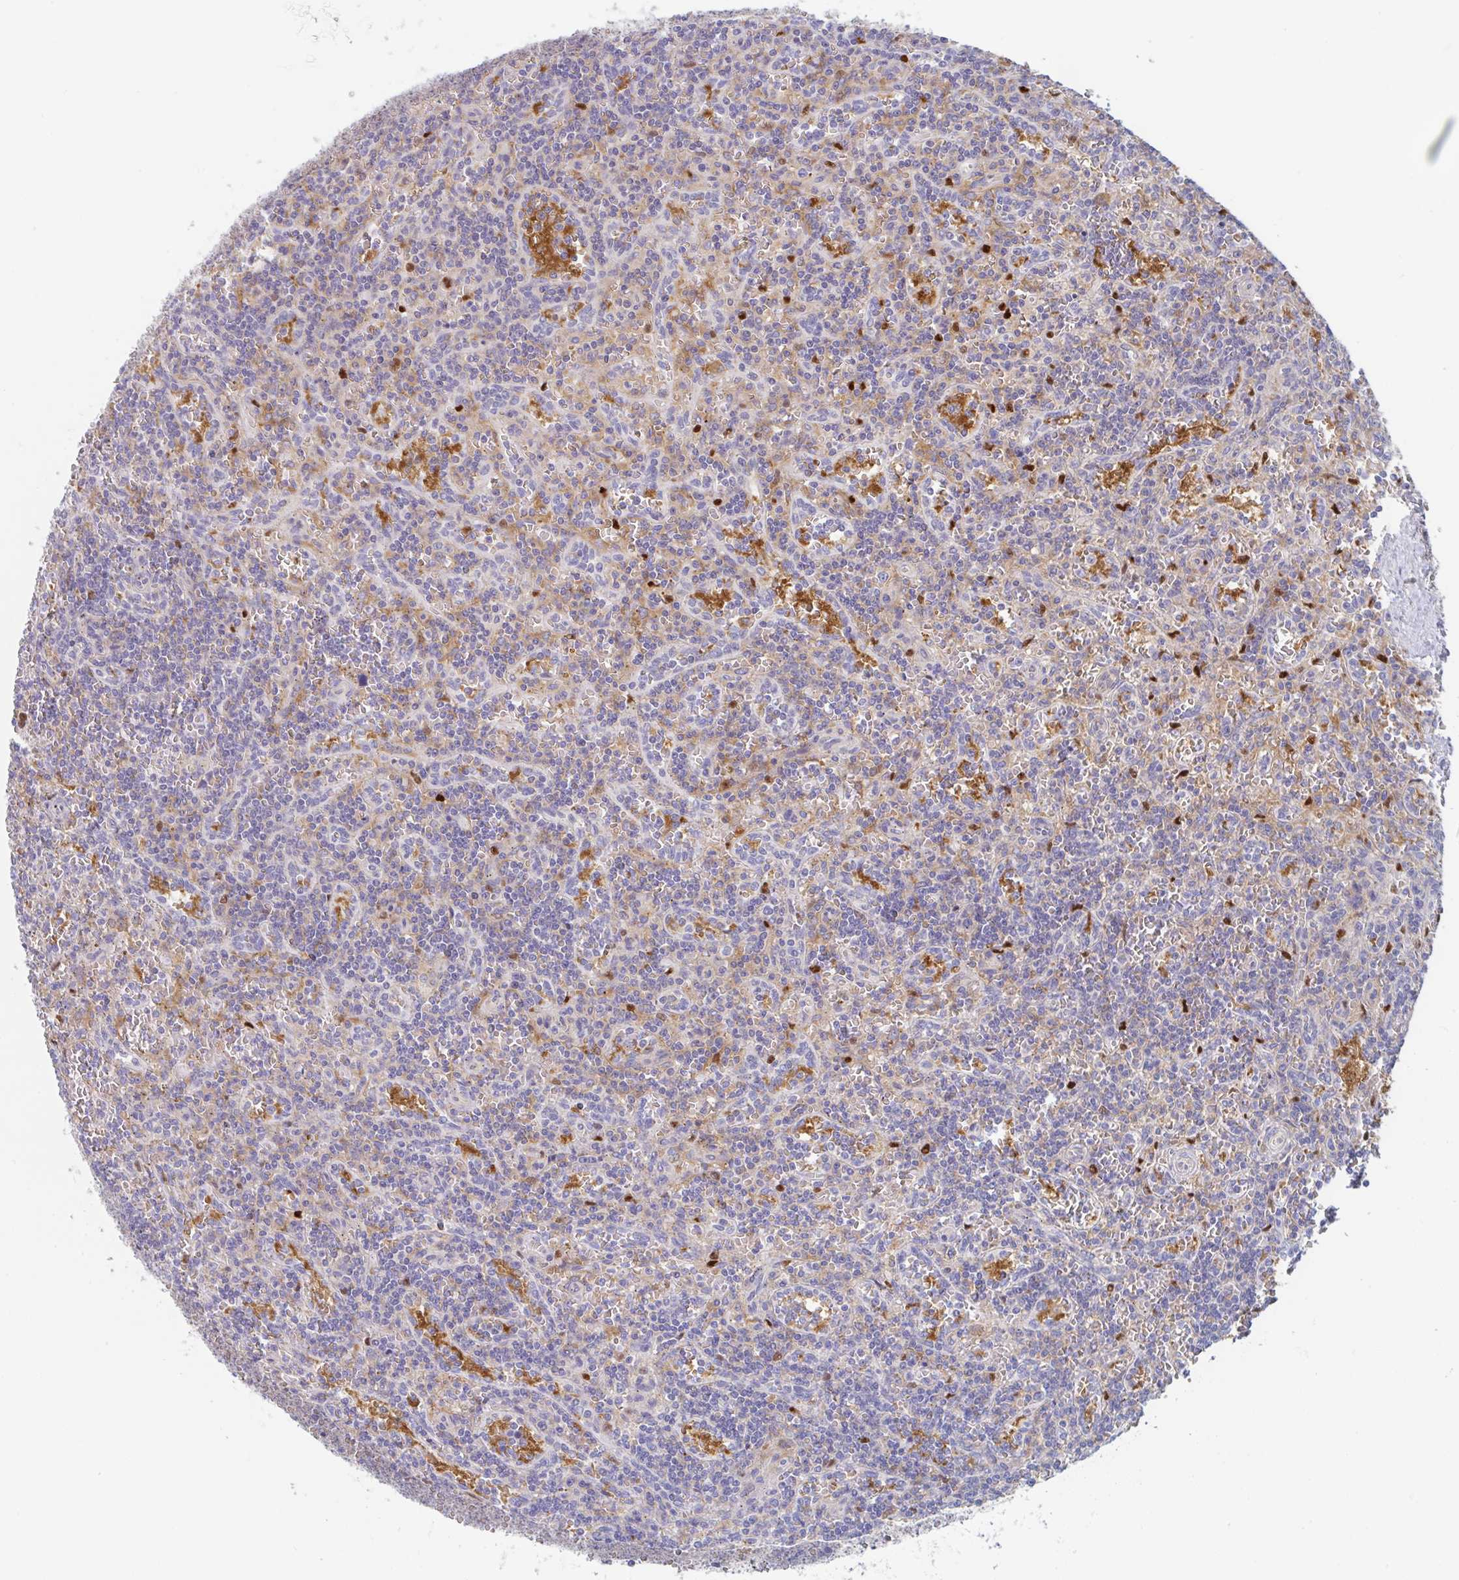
{"staining": {"intensity": "negative", "quantity": "none", "location": "none"}, "tissue": "lymphoma", "cell_type": "Tumor cells", "image_type": "cancer", "snomed": [{"axis": "morphology", "description": "Malignant lymphoma, non-Hodgkin's type, Low grade"}, {"axis": "topography", "description": "Spleen"}], "caption": "Image shows no significant protein positivity in tumor cells of lymphoma.", "gene": "AMPD2", "patient": {"sex": "male", "age": 73}}